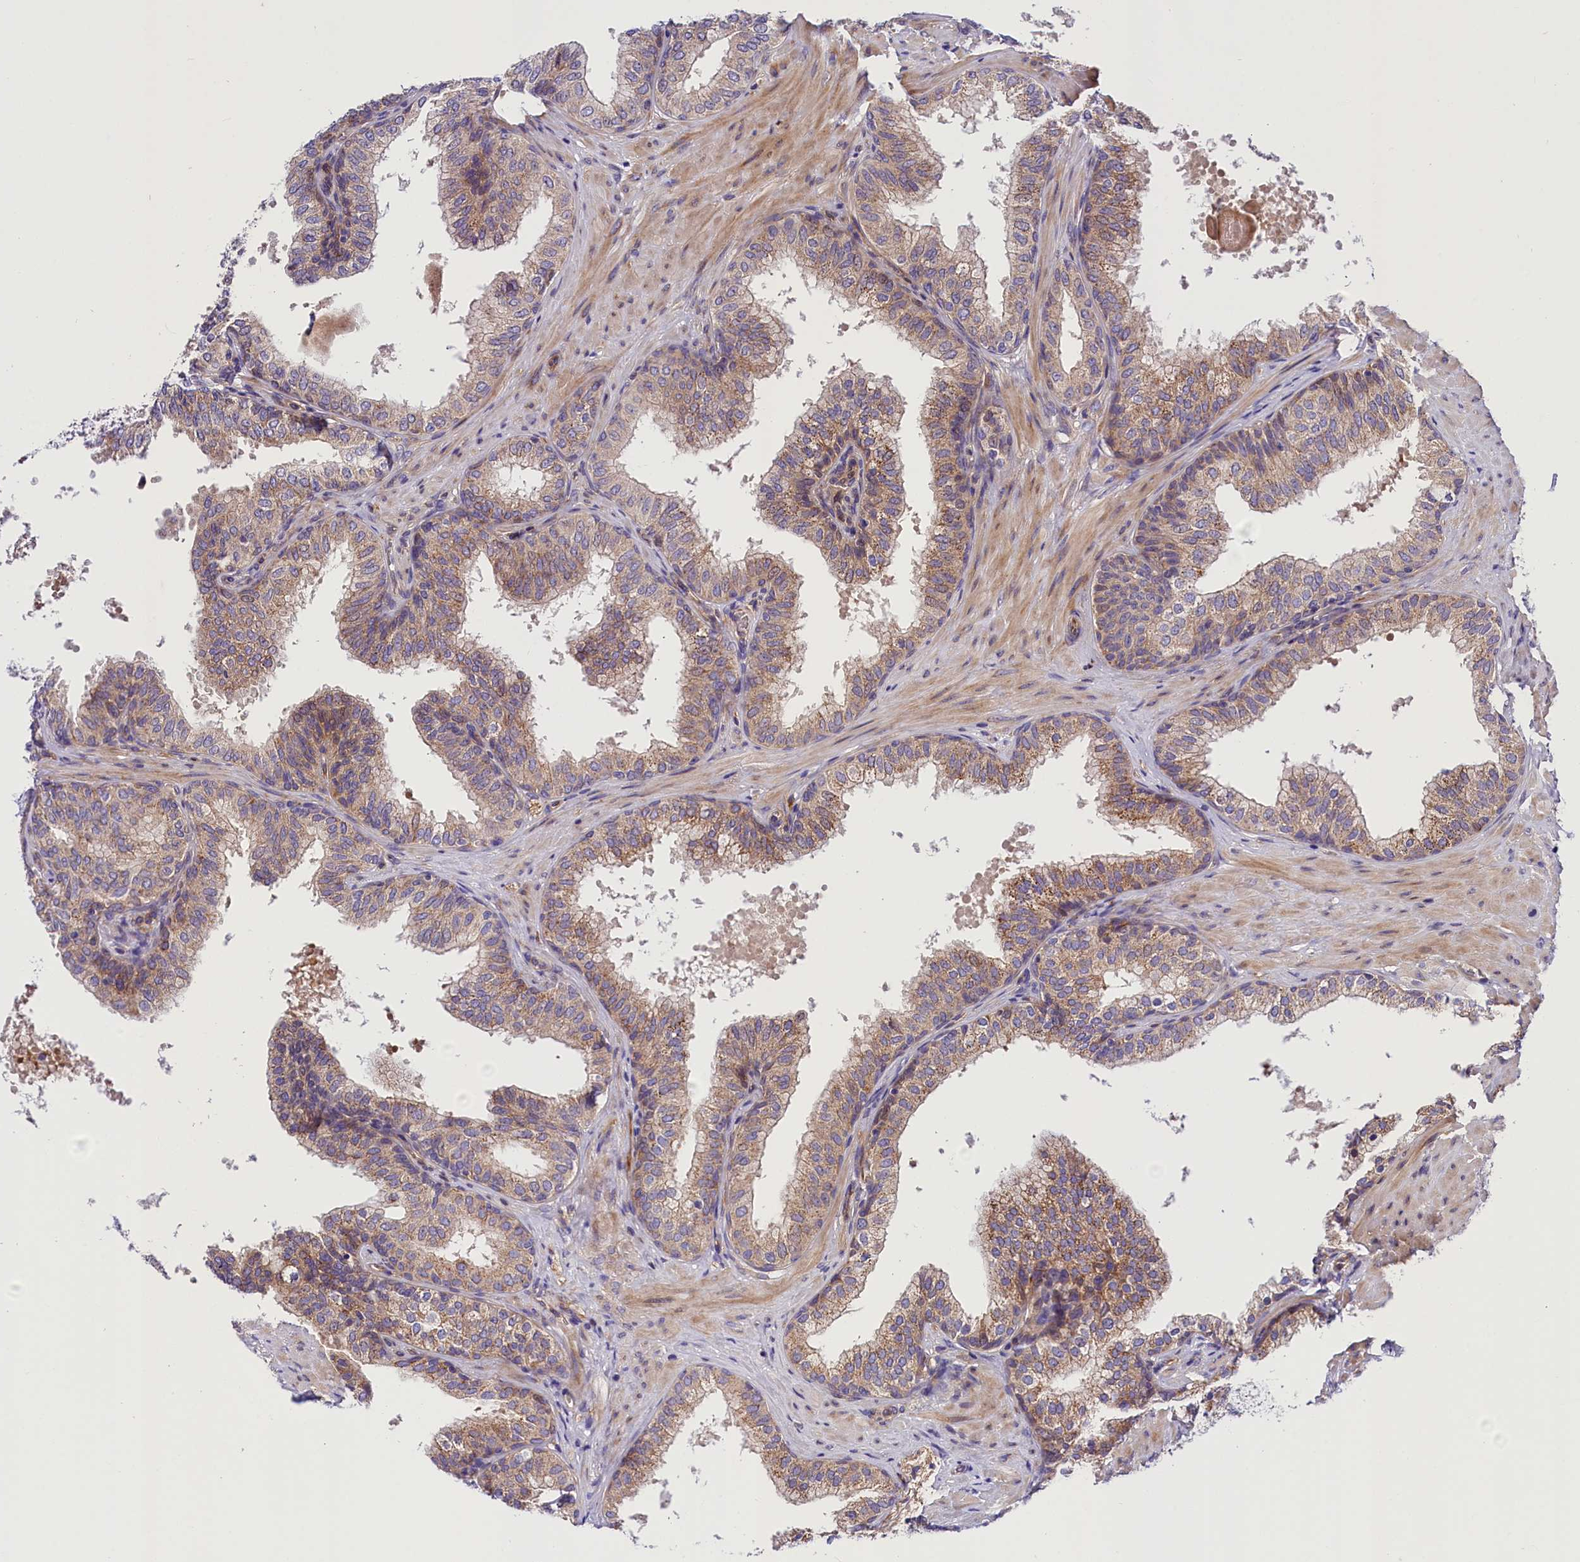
{"staining": {"intensity": "moderate", "quantity": "25%-75%", "location": "cytoplasmic/membranous"}, "tissue": "prostate", "cell_type": "Glandular cells", "image_type": "normal", "snomed": [{"axis": "morphology", "description": "Normal tissue, NOS"}, {"axis": "topography", "description": "Prostate"}], "caption": "About 25%-75% of glandular cells in unremarkable prostate demonstrate moderate cytoplasmic/membranous protein staining as visualized by brown immunohistochemical staining.", "gene": "ARMC6", "patient": {"sex": "male", "age": 60}}